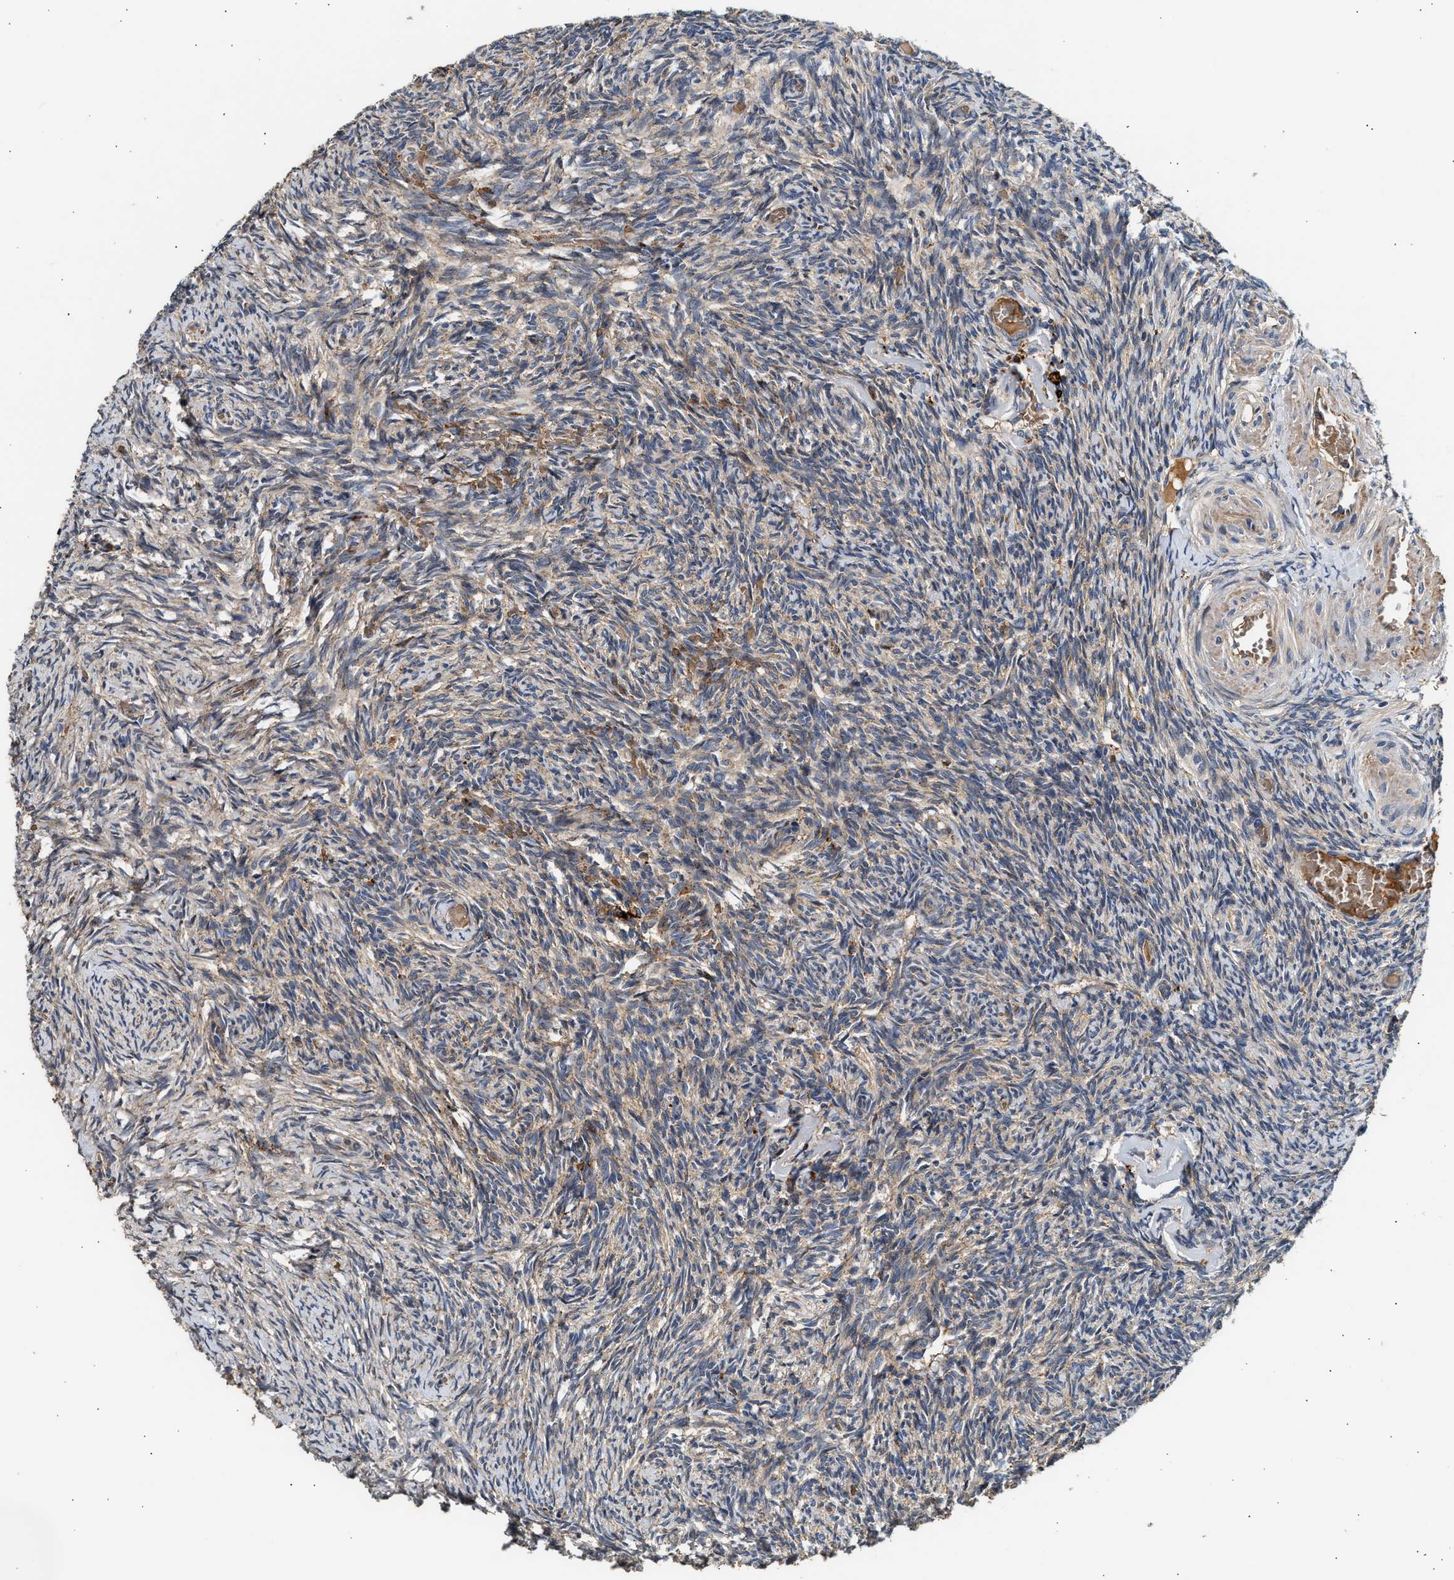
{"staining": {"intensity": "weak", "quantity": ">75%", "location": "cytoplasmic/membranous"}, "tissue": "ovary", "cell_type": "Follicle cells", "image_type": "normal", "snomed": [{"axis": "morphology", "description": "Normal tissue, NOS"}, {"axis": "topography", "description": "Ovary"}], "caption": "Brown immunohistochemical staining in unremarkable human ovary demonstrates weak cytoplasmic/membranous staining in about >75% of follicle cells. The protein of interest is stained brown, and the nuclei are stained in blue (DAB (3,3'-diaminobenzidine) IHC with brightfield microscopy, high magnification).", "gene": "PLD3", "patient": {"sex": "female", "age": 60}}